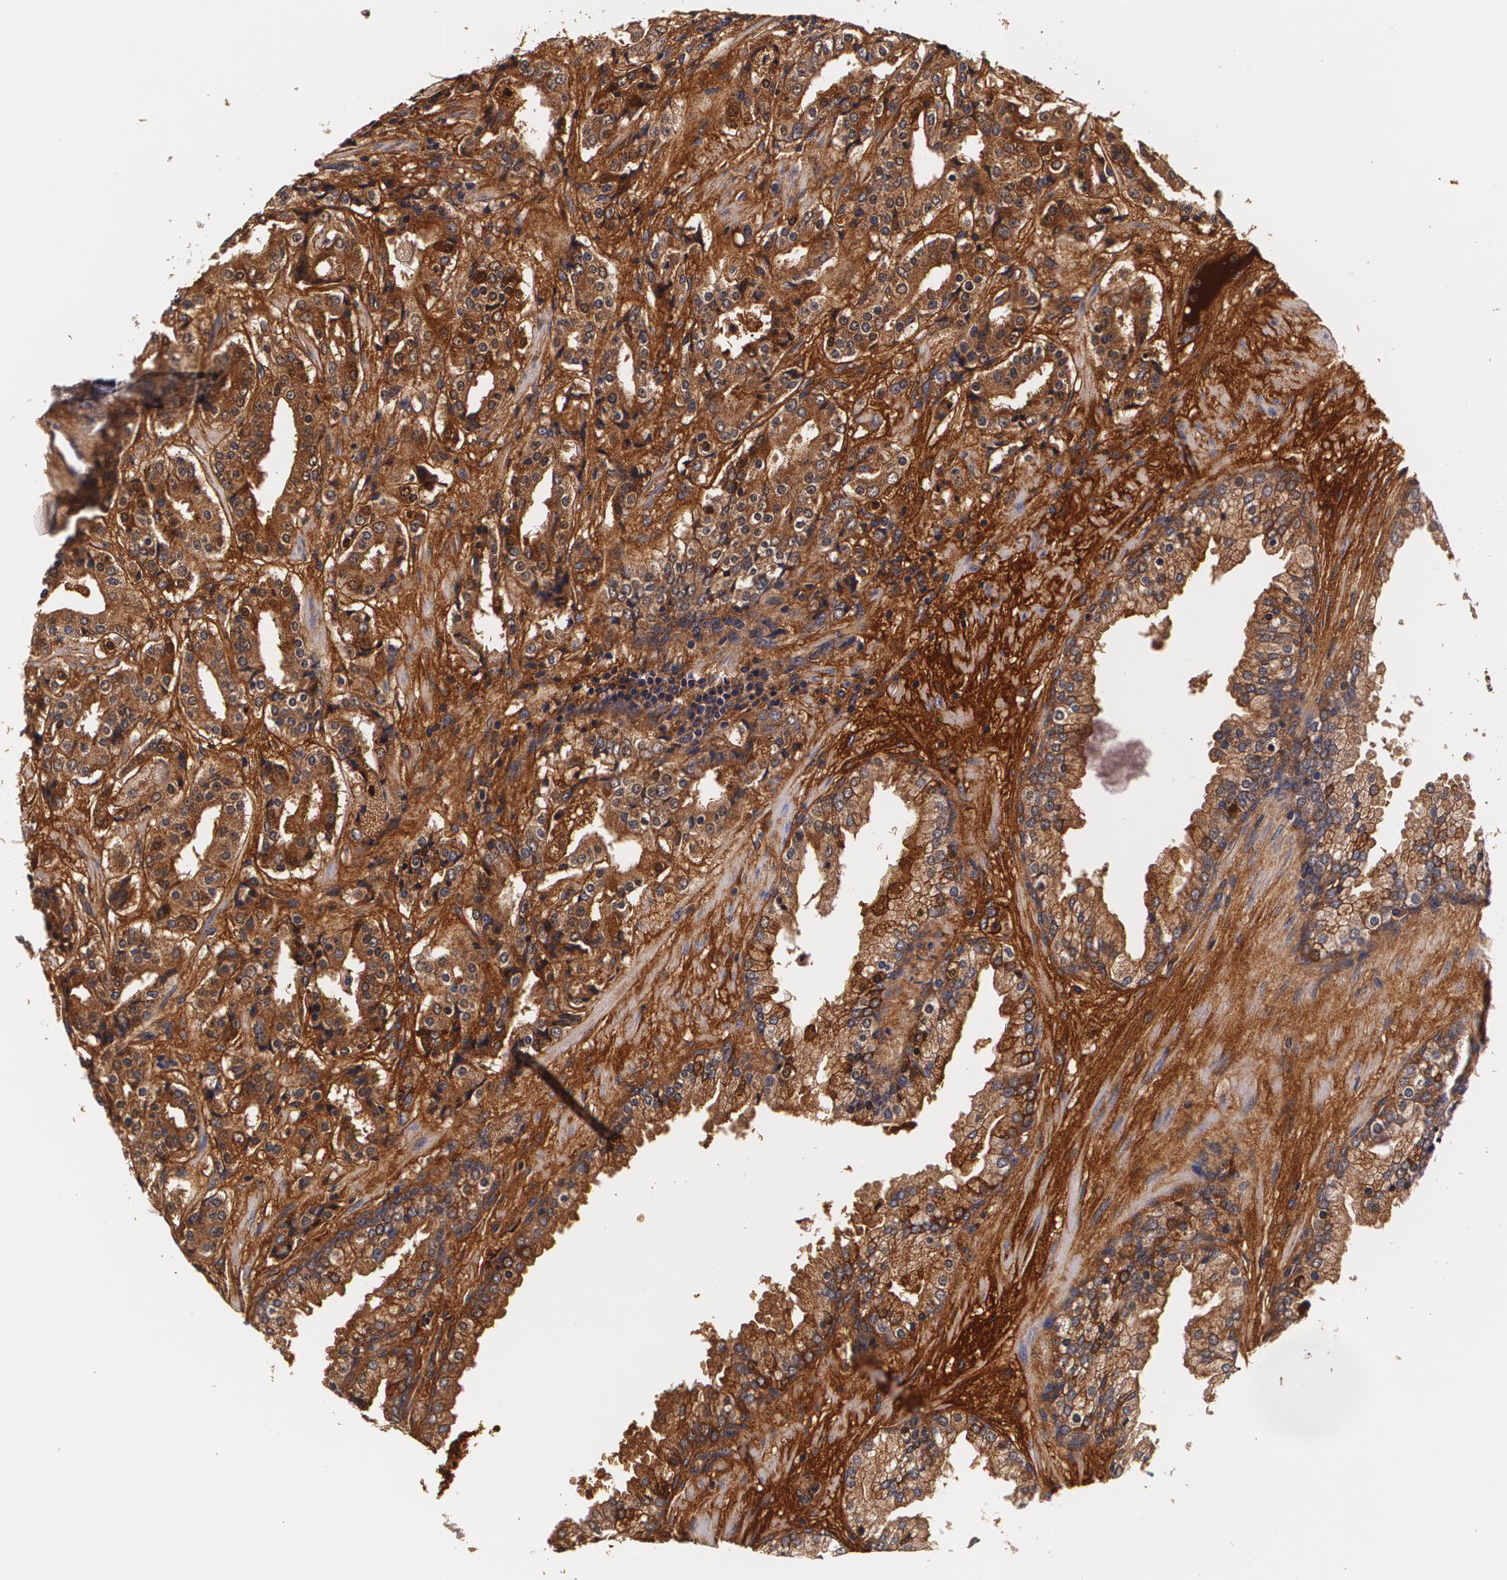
{"staining": {"intensity": "moderate", "quantity": ">75%", "location": "cytoplasmic/membranous"}, "tissue": "prostate cancer", "cell_type": "Tumor cells", "image_type": "cancer", "snomed": [{"axis": "morphology", "description": "Adenocarcinoma, Medium grade"}, {"axis": "topography", "description": "Prostate"}], "caption": "High-power microscopy captured an IHC photomicrograph of prostate adenocarcinoma (medium-grade), revealing moderate cytoplasmic/membranous expression in approximately >75% of tumor cells. Immunohistochemistry (ihc) stains the protein in brown and the nuclei are stained blue.", "gene": "TTR", "patient": {"sex": "male", "age": 60}}